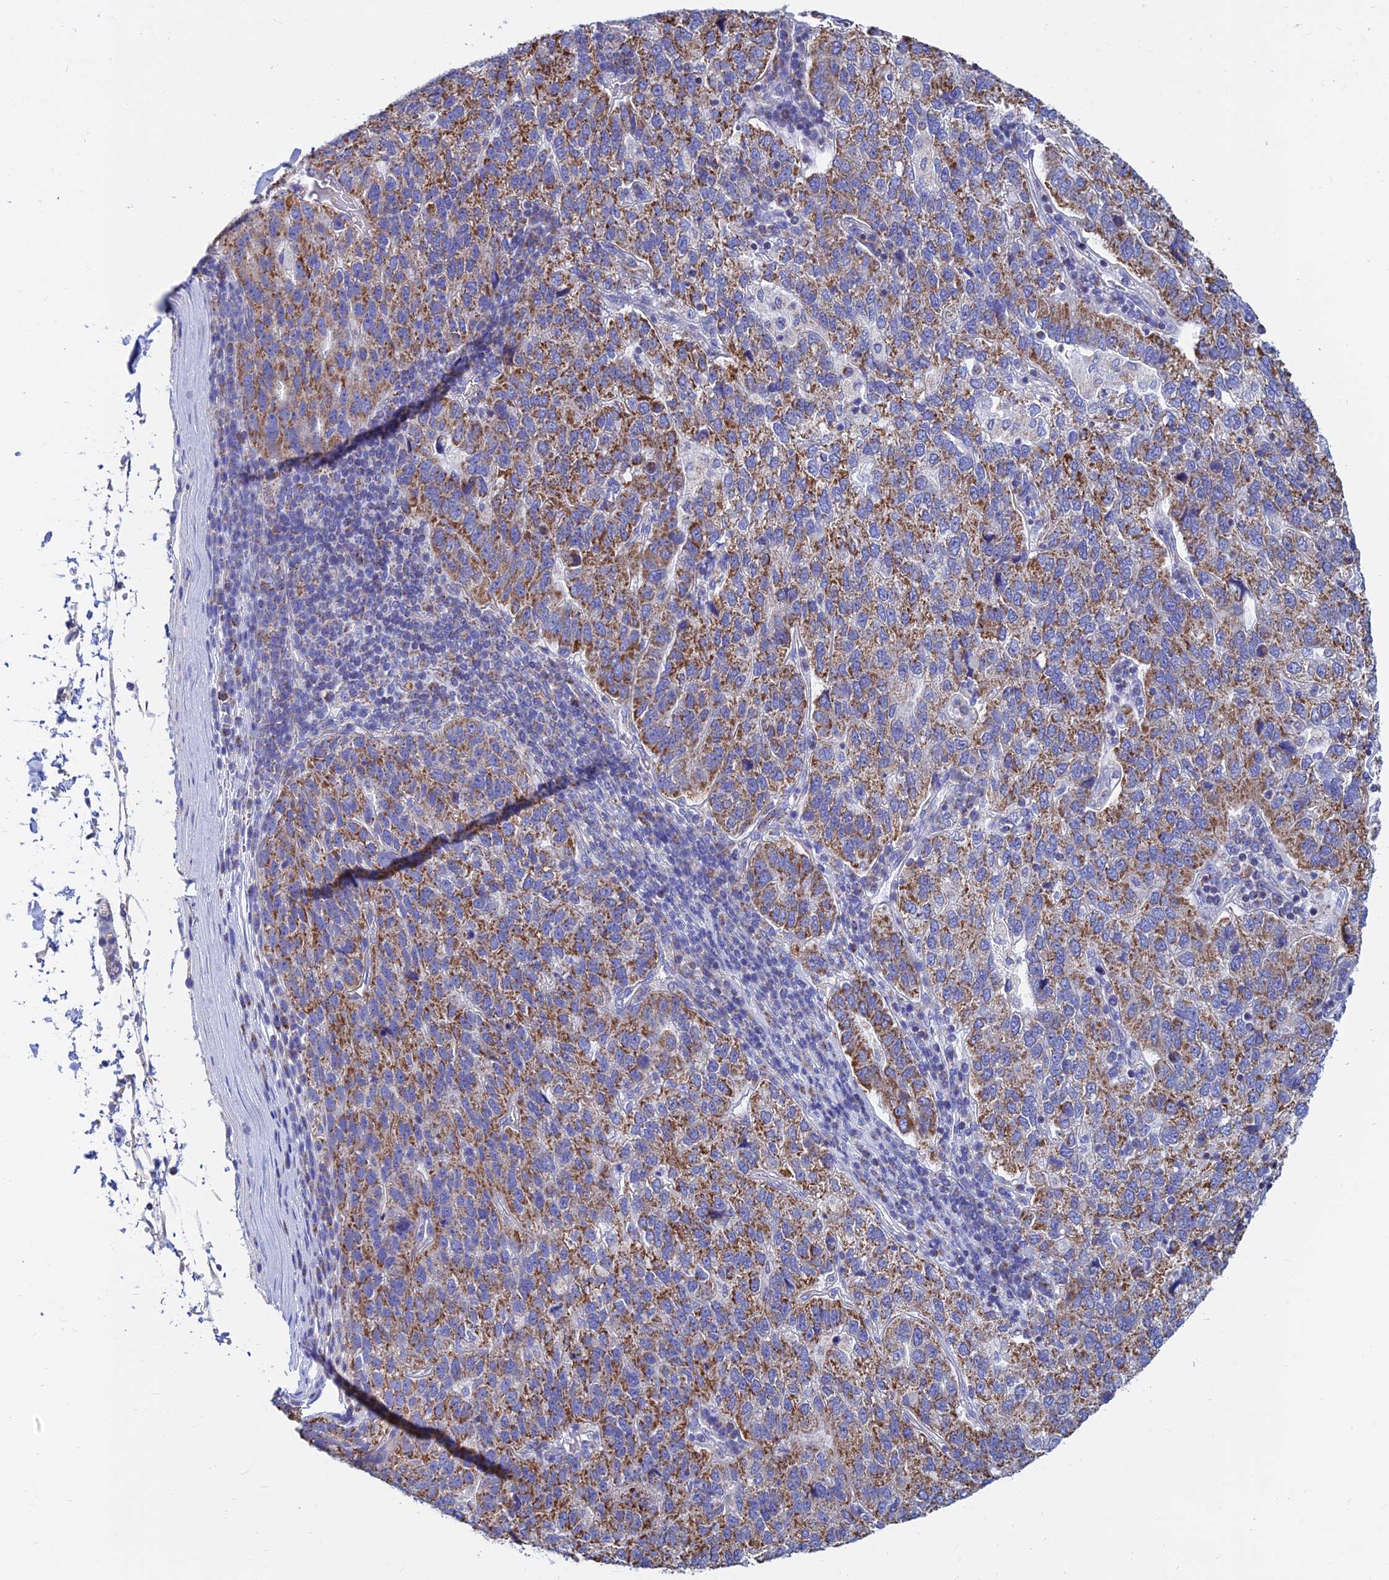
{"staining": {"intensity": "moderate", "quantity": ">75%", "location": "cytoplasmic/membranous"}, "tissue": "pancreatic cancer", "cell_type": "Tumor cells", "image_type": "cancer", "snomed": [{"axis": "morphology", "description": "Adenocarcinoma, NOS"}, {"axis": "topography", "description": "Pancreas"}], "caption": "Adenocarcinoma (pancreatic) tissue demonstrates moderate cytoplasmic/membranous staining in approximately >75% of tumor cells, visualized by immunohistochemistry. (Brightfield microscopy of DAB IHC at high magnification).", "gene": "MGST1", "patient": {"sex": "female", "age": 61}}